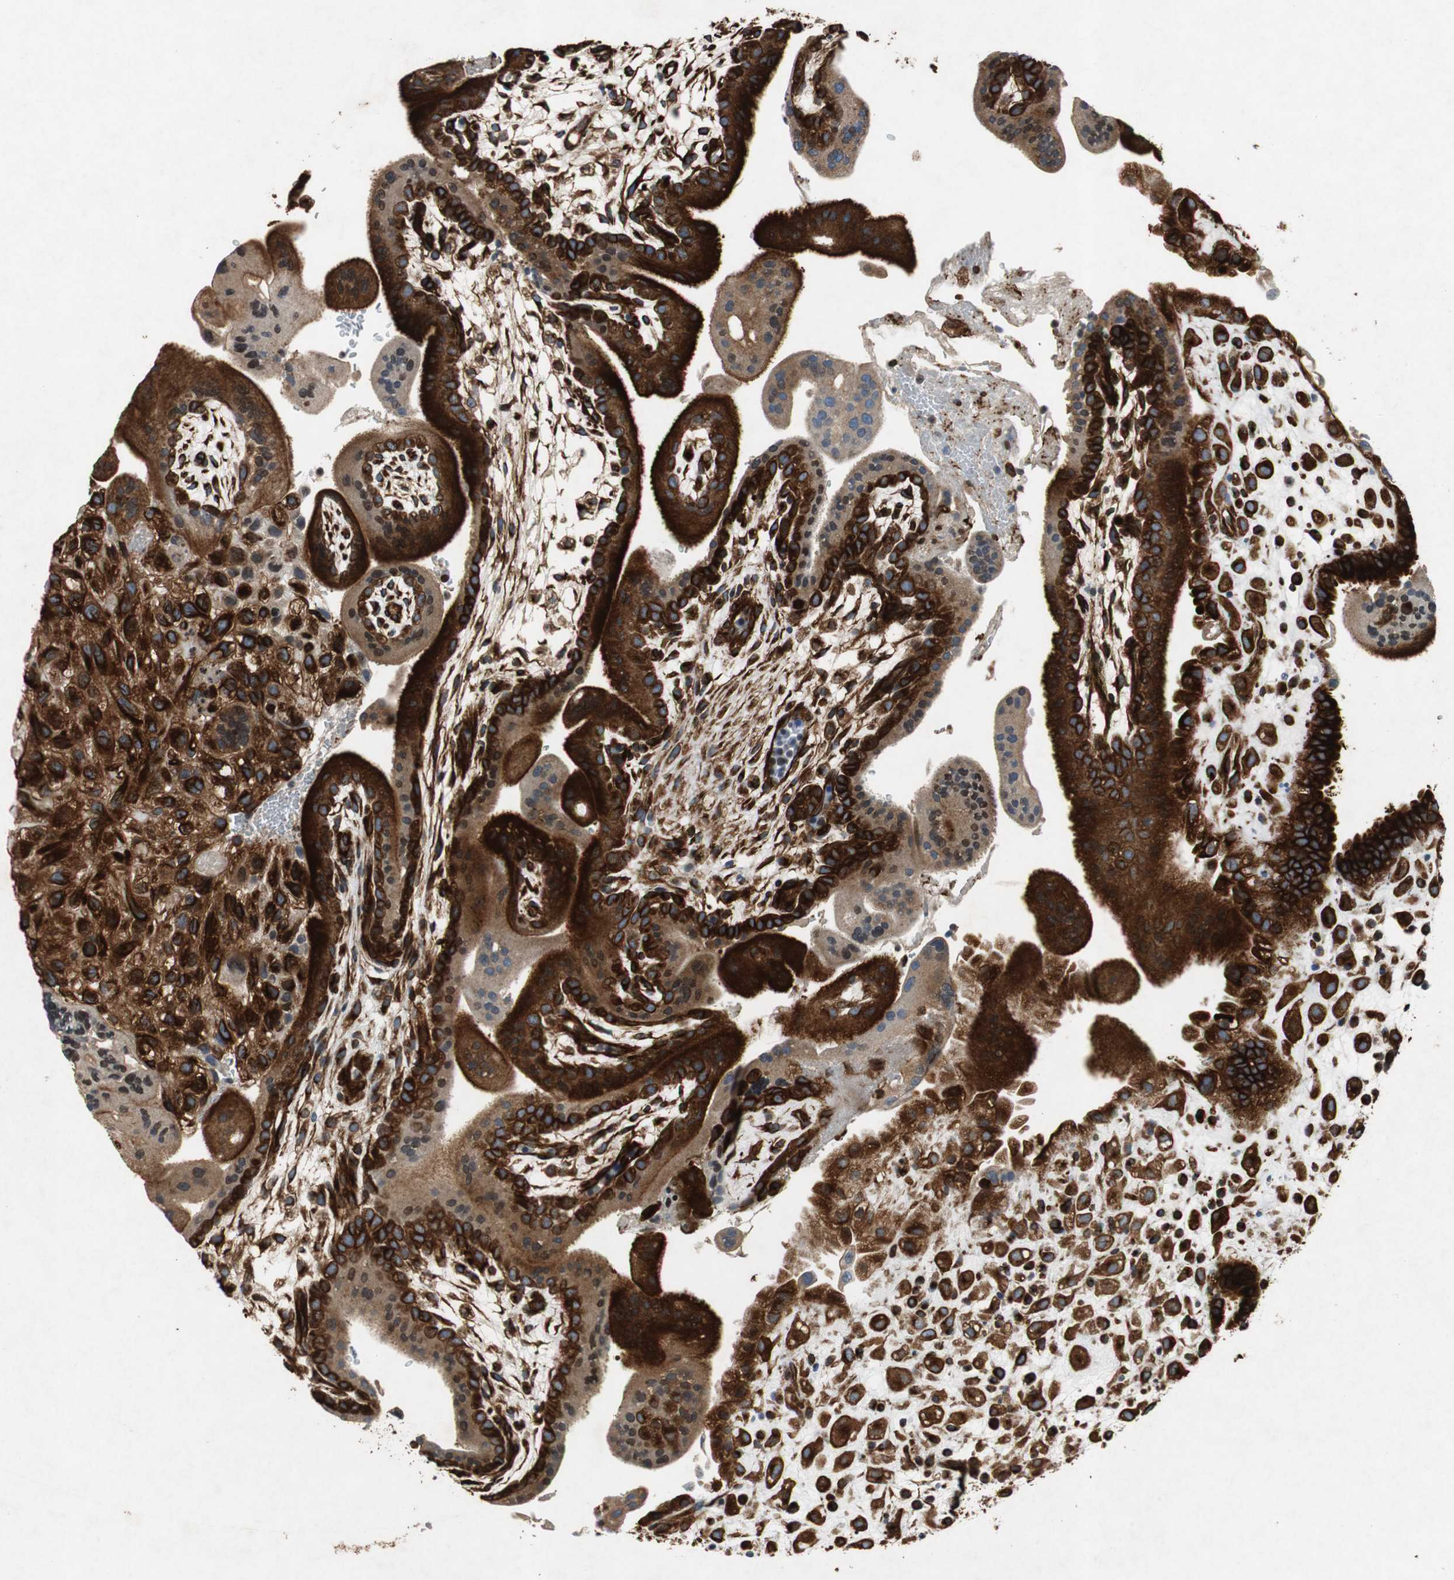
{"staining": {"intensity": "strong", "quantity": ">75%", "location": "cytoplasmic/membranous"}, "tissue": "placenta", "cell_type": "Decidual cells", "image_type": "normal", "snomed": [{"axis": "morphology", "description": "Normal tissue, NOS"}, {"axis": "topography", "description": "Placenta"}], "caption": "An IHC micrograph of unremarkable tissue is shown. Protein staining in brown highlights strong cytoplasmic/membranous positivity in placenta within decidual cells.", "gene": "TUBA4A", "patient": {"sex": "female", "age": 35}}